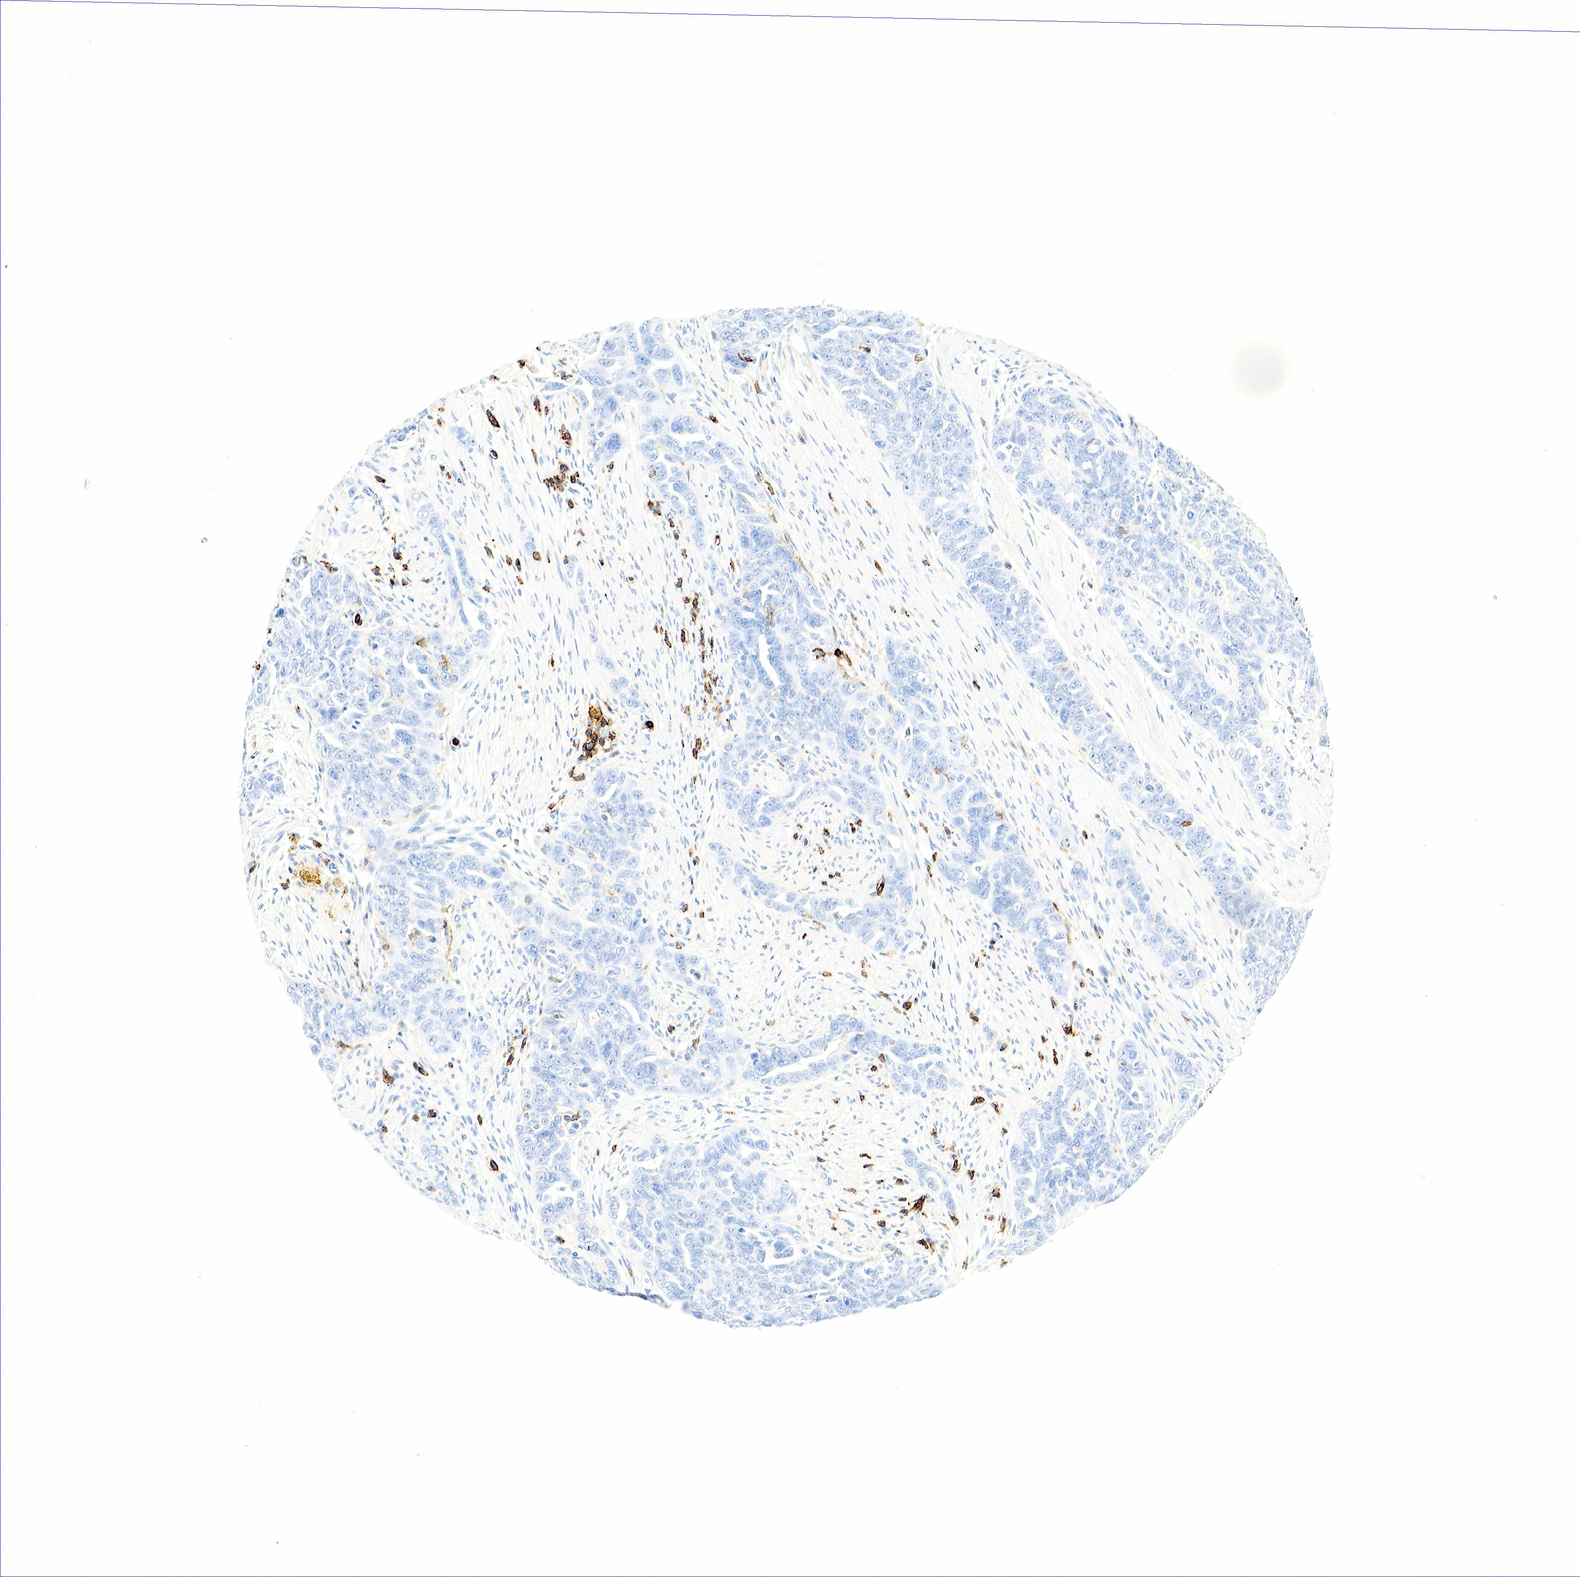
{"staining": {"intensity": "negative", "quantity": "none", "location": "none"}, "tissue": "ovarian cancer", "cell_type": "Tumor cells", "image_type": "cancer", "snomed": [{"axis": "morphology", "description": "Cystadenocarcinoma, serous, NOS"}, {"axis": "topography", "description": "Ovary"}], "caption": "Immunohistochemistry (IHC) of human ovarian cancer (serous cystadenocarcinoma) exhibits no expression in tumor cells. (DAB immunohistochemistry with hematoxylin counter stain).", "gene": "PTPRC", "patient": {"sex": "female", "age": 63}}